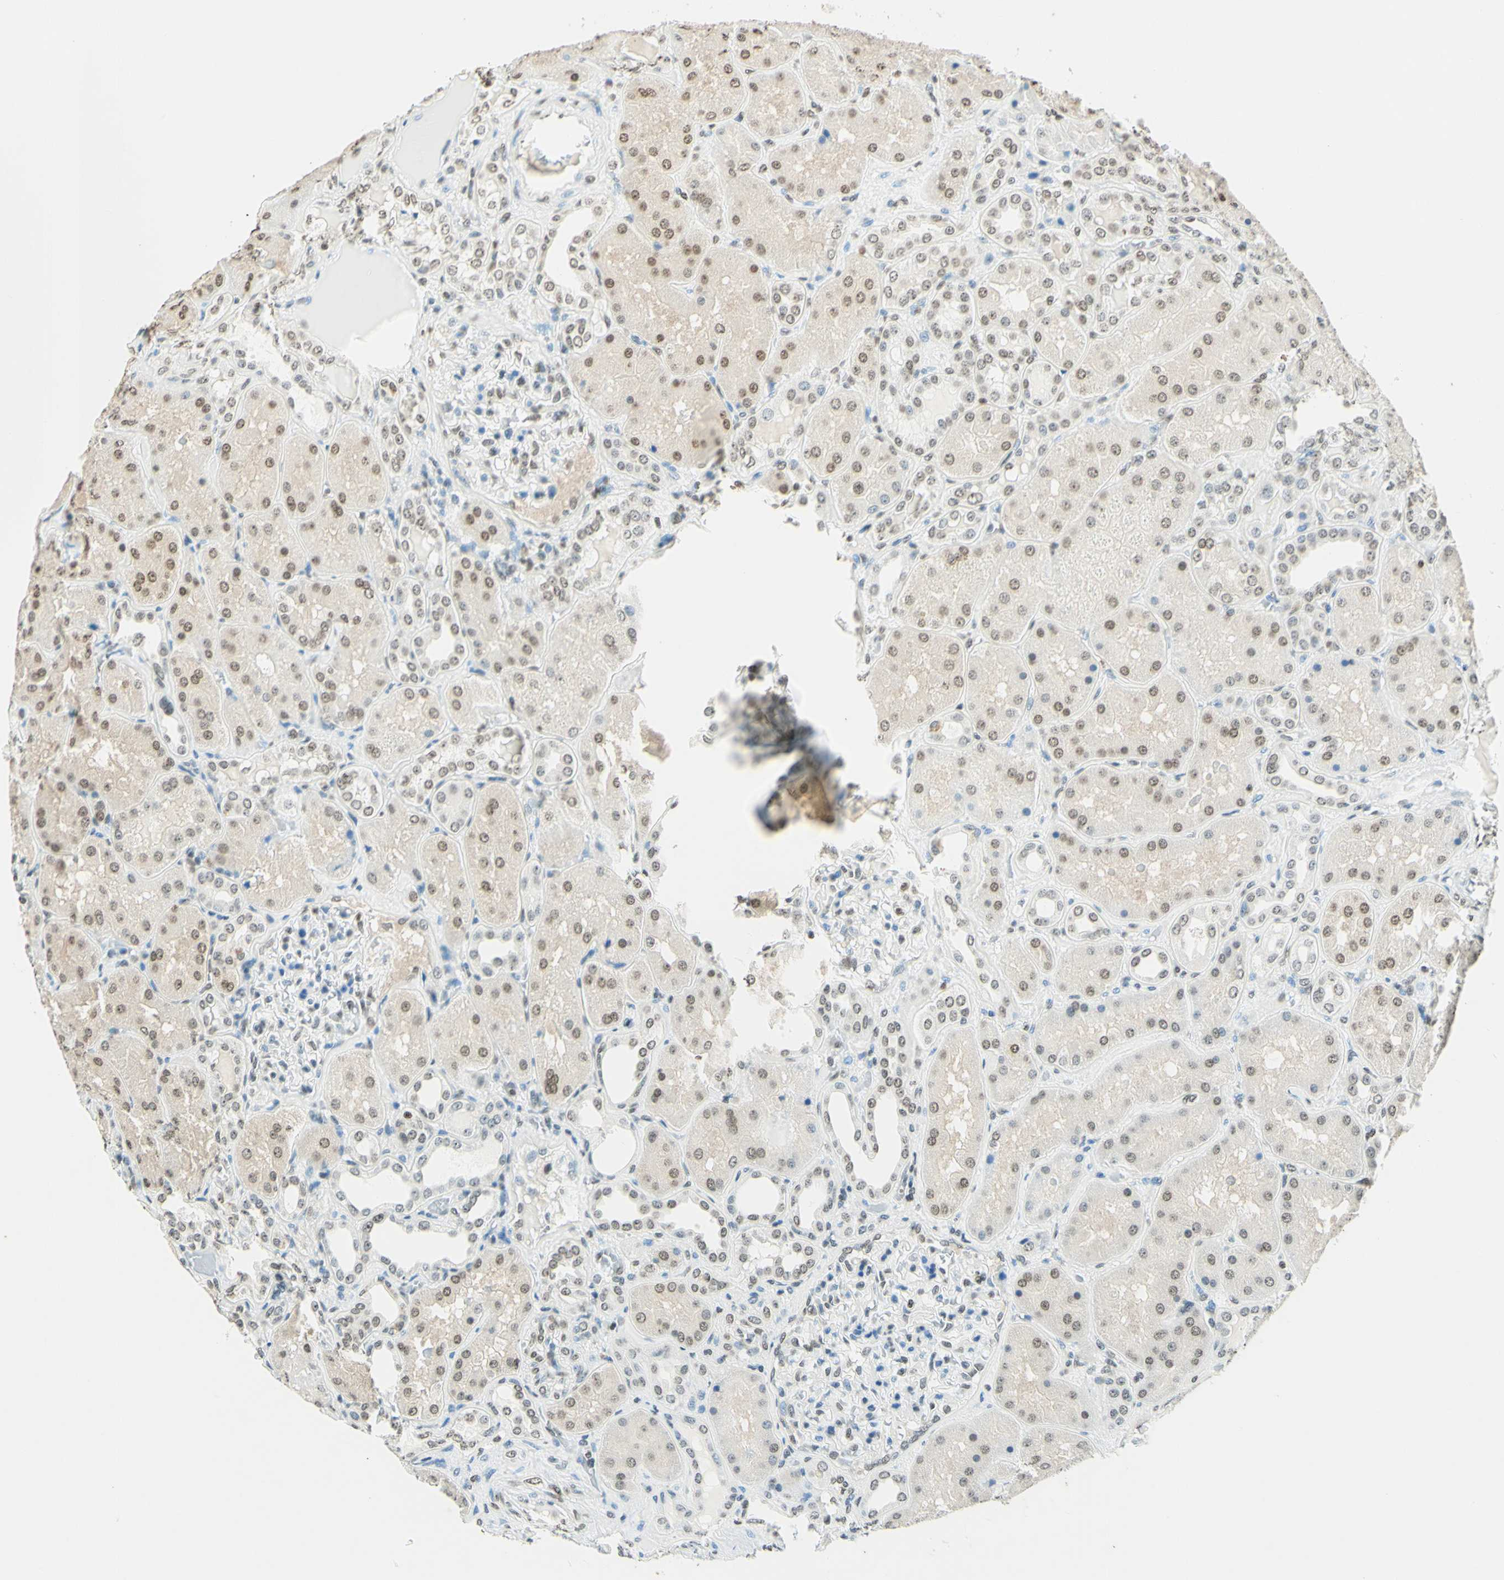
{"staining": {"intensity": "moderate", "quantity": "25%-75%", "location": "nuclear"}, "tissue": "kidney", "cell_type": "Cells in glomeruli", "image_type": "normal", "snomed": [{"axis": "morphology", "description": "Normal tissue, NOS"}, {"axis": "topography", "description": "Kidney"}], "caption": "A high-resolution histopathology image shows immunohistochemistry (IHC) staining of normal kidney, which shows moderate nuclear staining in approximately 25%-75% of cells in glomeruli. Nuclei are stained in blue.", "gene": "MSH2", "patient": {"sex": "female", "age": 56}}